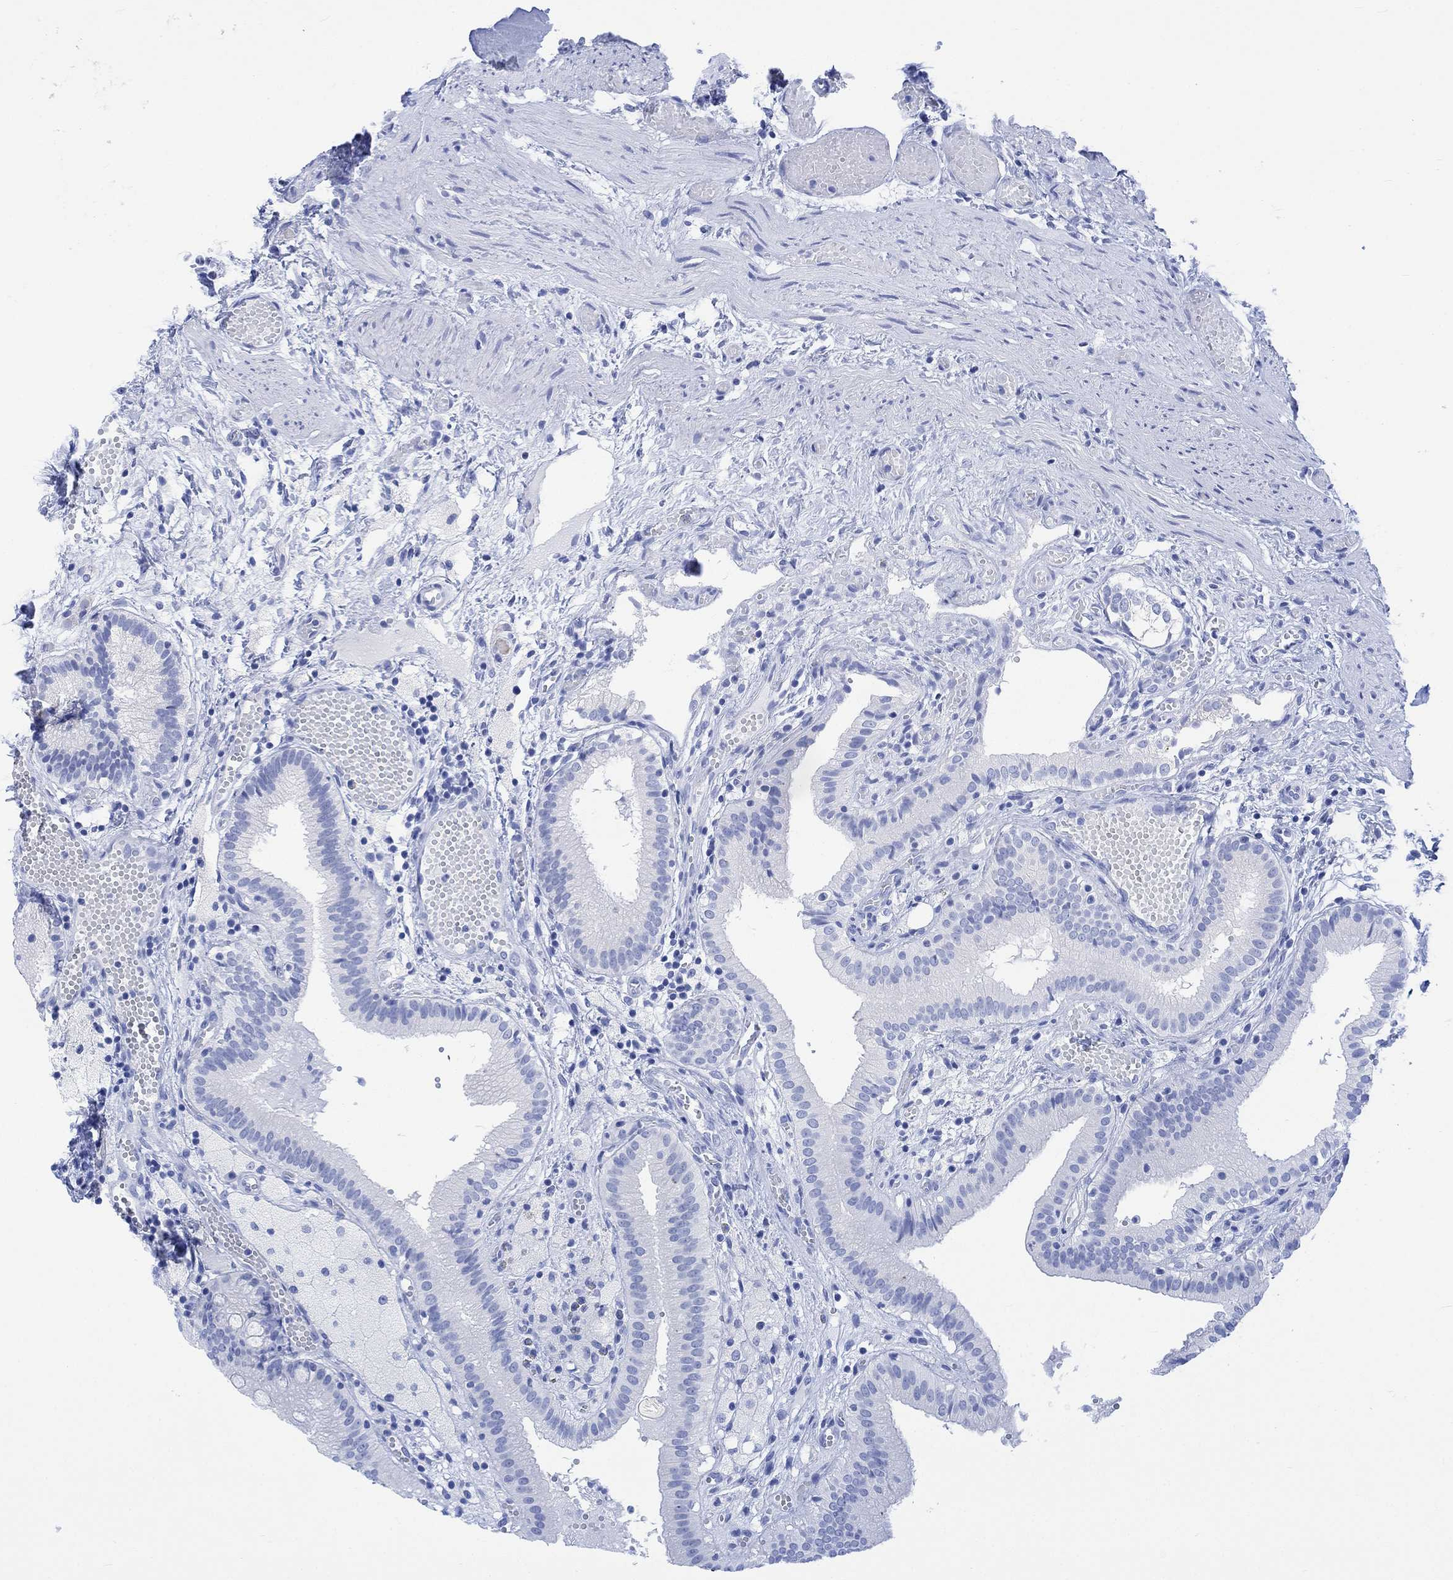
{"staining": {"intensity": "negative", "quantity": "none", "location": "none"}, "tissue": "gallbladder", "cell_type": "Glandular cells", "image_type": "normal", "snomed": [{"axis": "morphology", "description": "Normal tissue, NOS"}, {"axis": "topography", "description": "Gallbladder"}], "caption": "This is an immunohistochemistry image of unremarkable gallbladder. There is no expression in glandular cells.", "gene": "CELF4", "patient": {"sex": "female", "age": 24}}